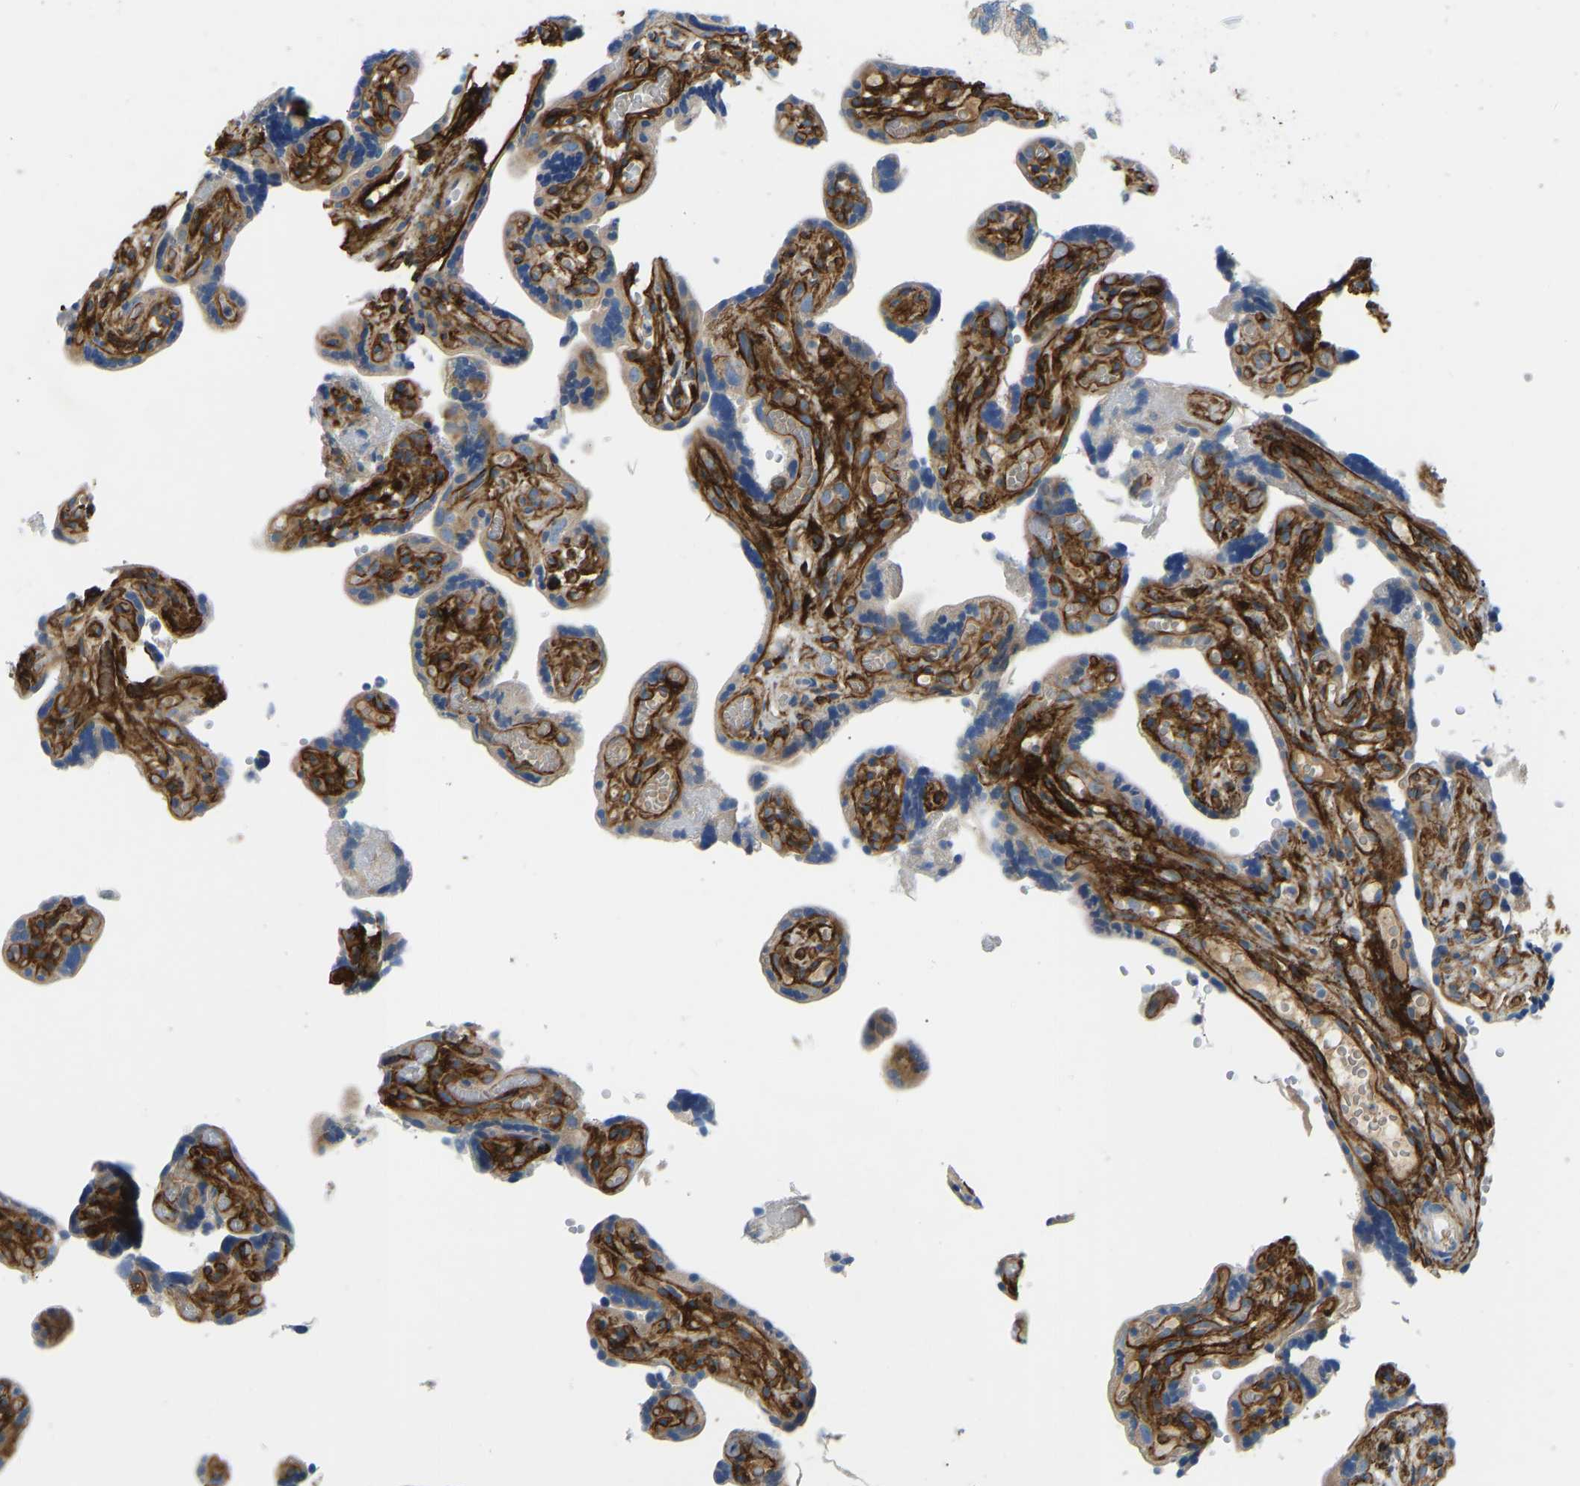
{"staining": {"intensity": "moderate", "quantity": "25%-75%", "location": "cytoplasmic/membranous"}, "tissue": "placenta", "cell_type": "Trophoblastic cells", "image_type": "normal", "snomed": [{"axis": "morphology", "description": "Normal tissue, NOS"}, {"axis": "topography", "description": "Placenta"}], "caption": "A medium amount of moderate cytoplasmic/membranous staining is identified in about 25%-75% of trophoblastic cells in normal placenta.", "gene": "COL15A1", "patient": {"sex": "female", "age": 30}}